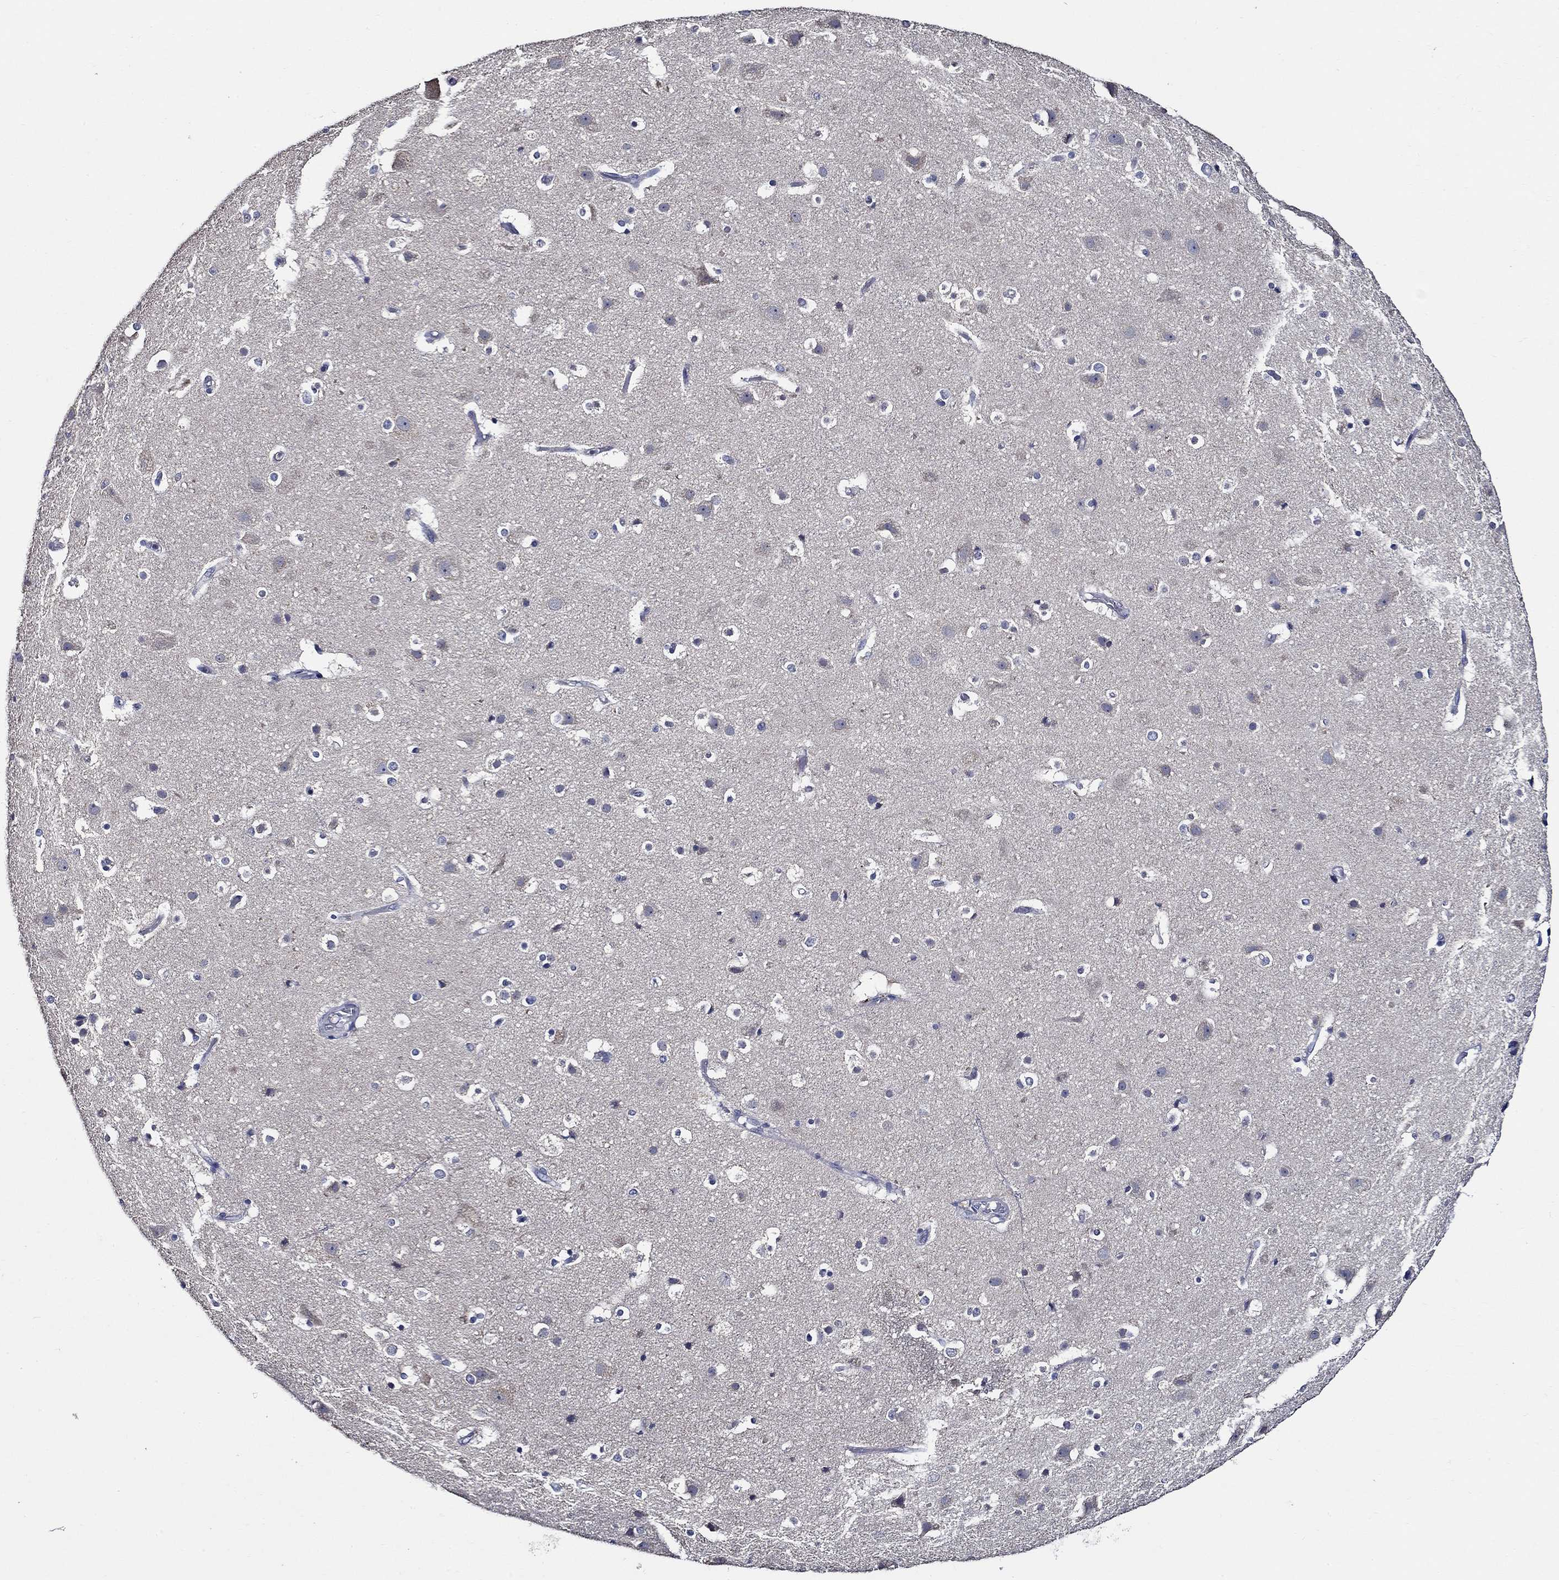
{"staining": {"intensity": "negative", "quantity": "none", "location": "none"}, "tissue": "cerebral cortex", "cell_type": "Endothelial cells", "image_type": "normal", "snomed": [{"axis": "morphology", "description": "Normal tissue, NOS"}, {"axis": "topography", "description": "Cerebral cortex"}], "caption": "Protein analysis of normal cerebral cortex demonstrates no significant positivity in endothelial cells. Brightfield microscopy of IHC stained with DAB (brown) and hematoxylin (blue), captured at high magnification.", "gene": "WDR53", "patient": {"sex": "female", "age": 52}}